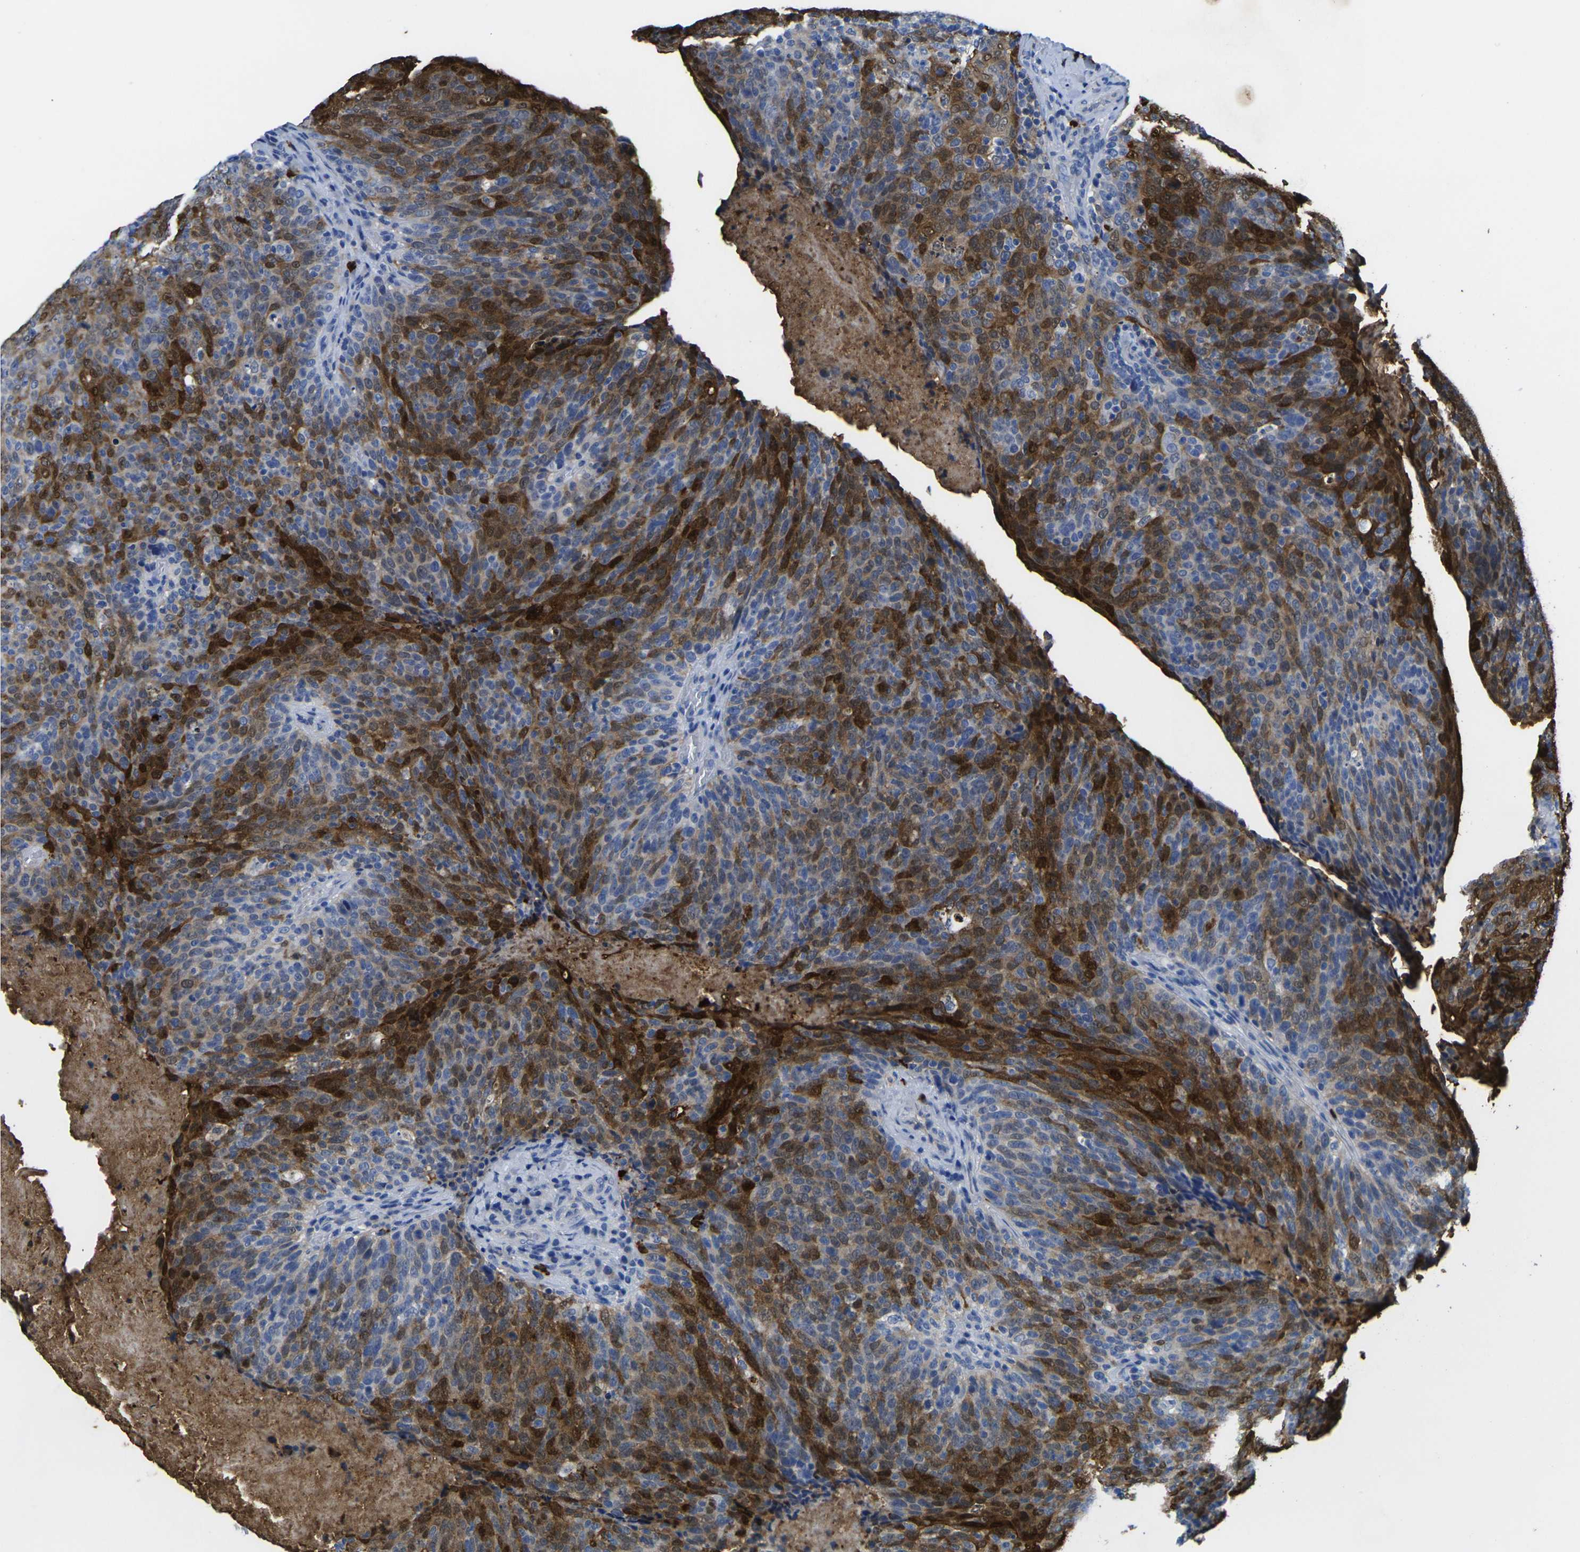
{"staining": {"intensity": "strong", "quantity": "25%-75%", "location": "cytoplasmic/membranous,nuclear"}, "tissue": "head and neck cancer", "cell_type": "Tumor cells", "image_type": "cancer", "snomed": [{"axis": "morphology", "description": "Squamous cell carcinoma, NOS"}, {"axis": "morphology", "description": "Squamous cell carcinoma, metastatic, NOS"}, {"axis": "topography", "description": "Lymph node"}, {"axis": "topography", "description": "Head-Neck"}], "caption": "Head and neck cancer was stained to show a protein in brown. There is high levels of strong cytoplasmic/membranous and nuclear staining in about 25%-75% of tumor cells. Ihc stains the protein of interest in brown and the nuclei are stained blue.", "gene": "S100A9", "patient": {"sex": "male", "age": 62}}